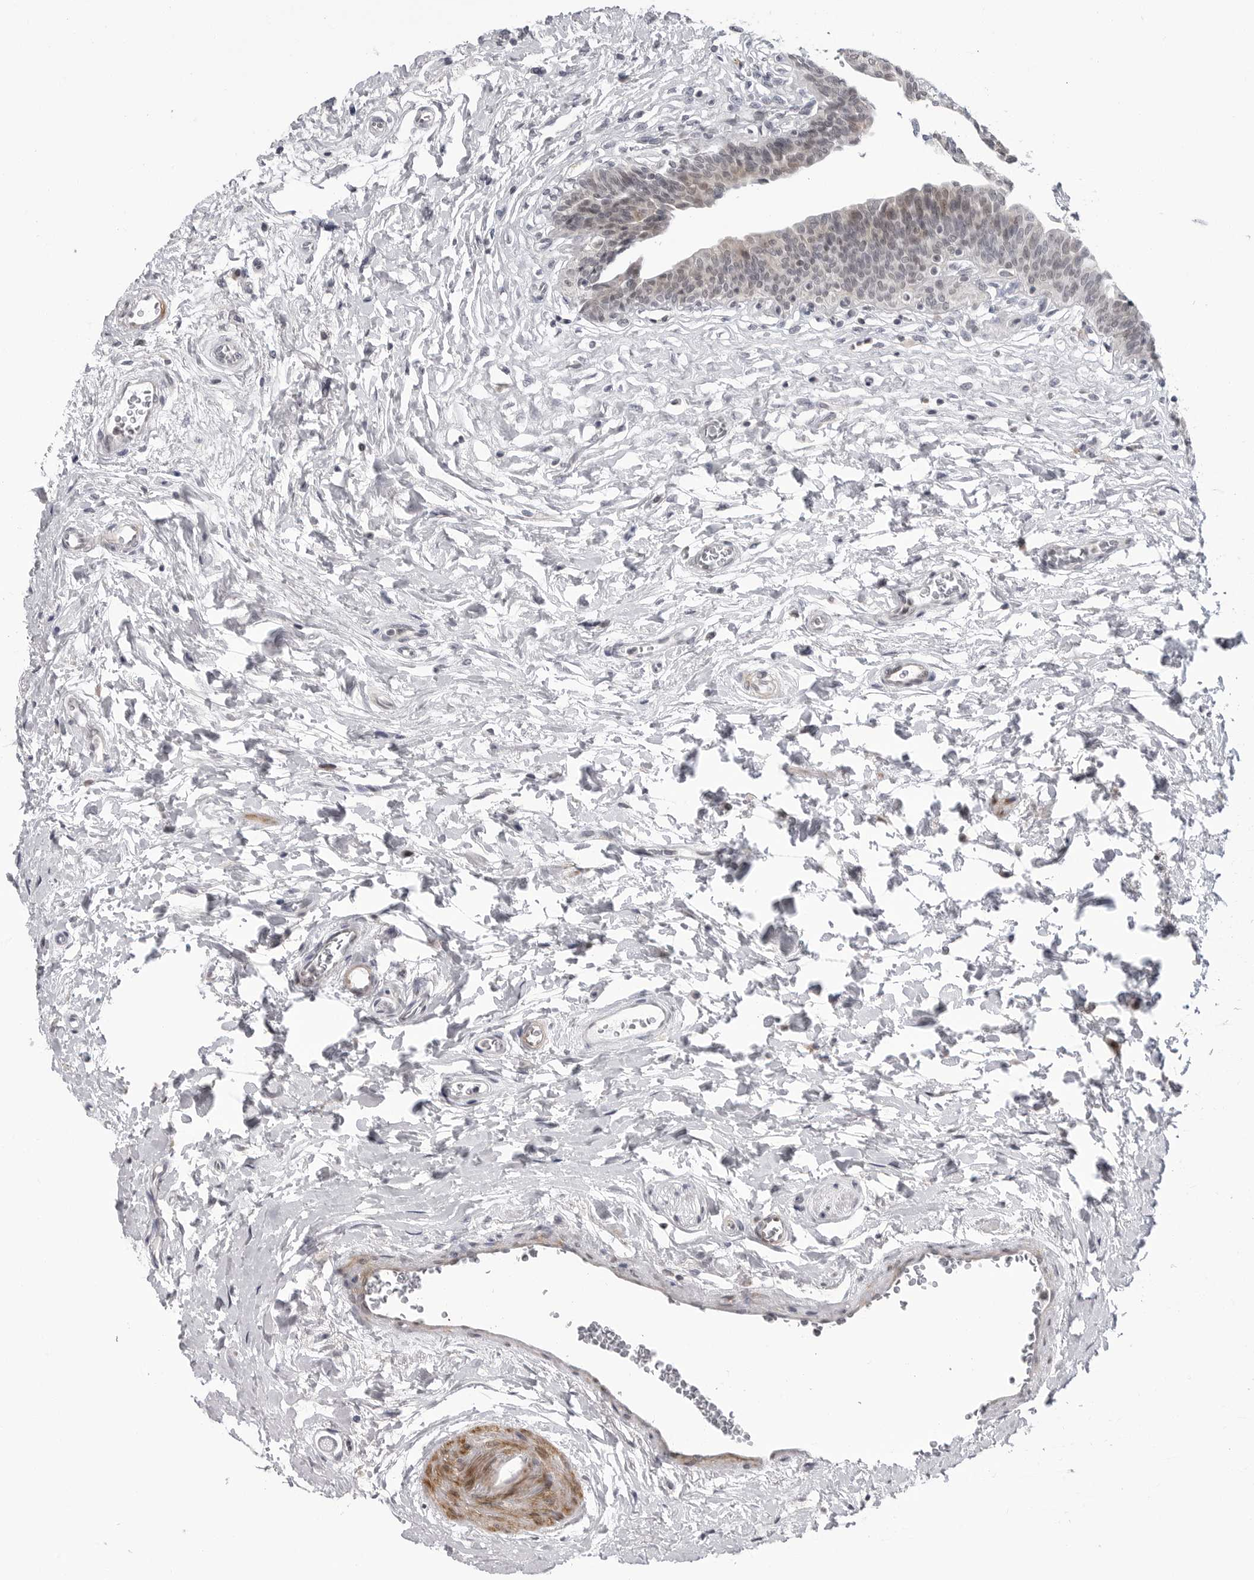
{"staining": {"intensity": "negative", "quantity": "none", "location": "none"}, "tissue": "urinary bladder", "cell_type": "Urothelial cells", "image_type": "normal", "snomed": [{"axis": "morphology", "description": "Normal tissue, NOS"}, {"axis": "topography", "description": "Urinary bladder"}], "caption": "High power microscopy image of an IHC photomicrograph of unremarkable urinary bladder, revealing no significant positivity in urothelial cells. Brightfield microscopy of IHC stained with DAB (brown) and hematoxylin (blue), captured at high magnification.", "gene": "ADAMTS5", "patient": {"sex": "male", "age": 83}}